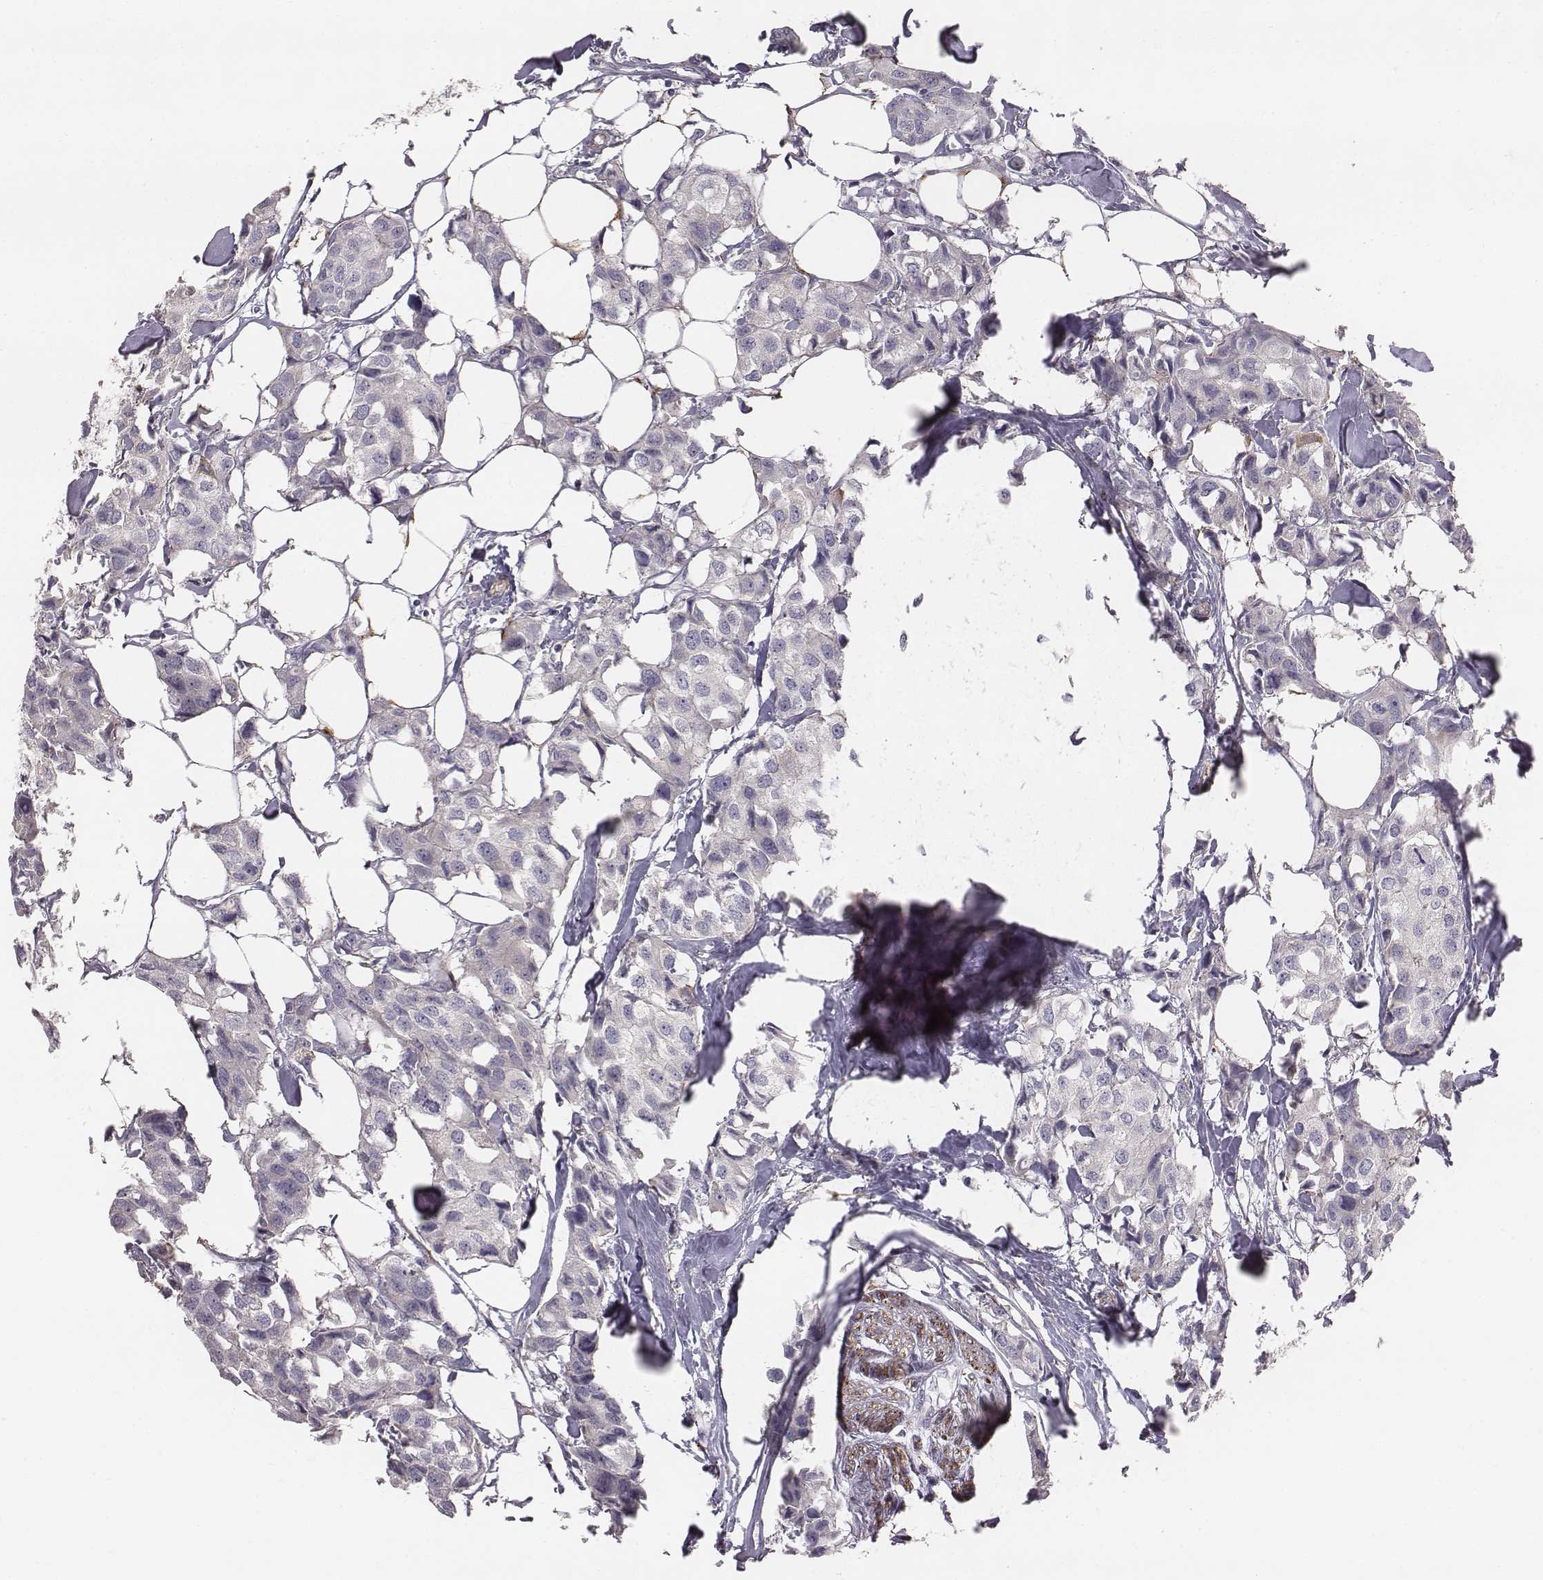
{"staining": {"intensity": "negative", "quantity": "none", "location": "none"}, "tissue": "breast cancer", "cell_type": "Tumor cells", "image_type": "cancer", "snomed": [{"axis": "morphology", "description": "Duct carcinoma"}, {"axis": "topography", "description": "Breast"}], "caption": "Immunohistochemical staining of human breast invasive ductal carcinoma displays no significant staining in tumor cells.", "gene": "PRKCZ", "patient": {"sex": "female", "age": 80}}